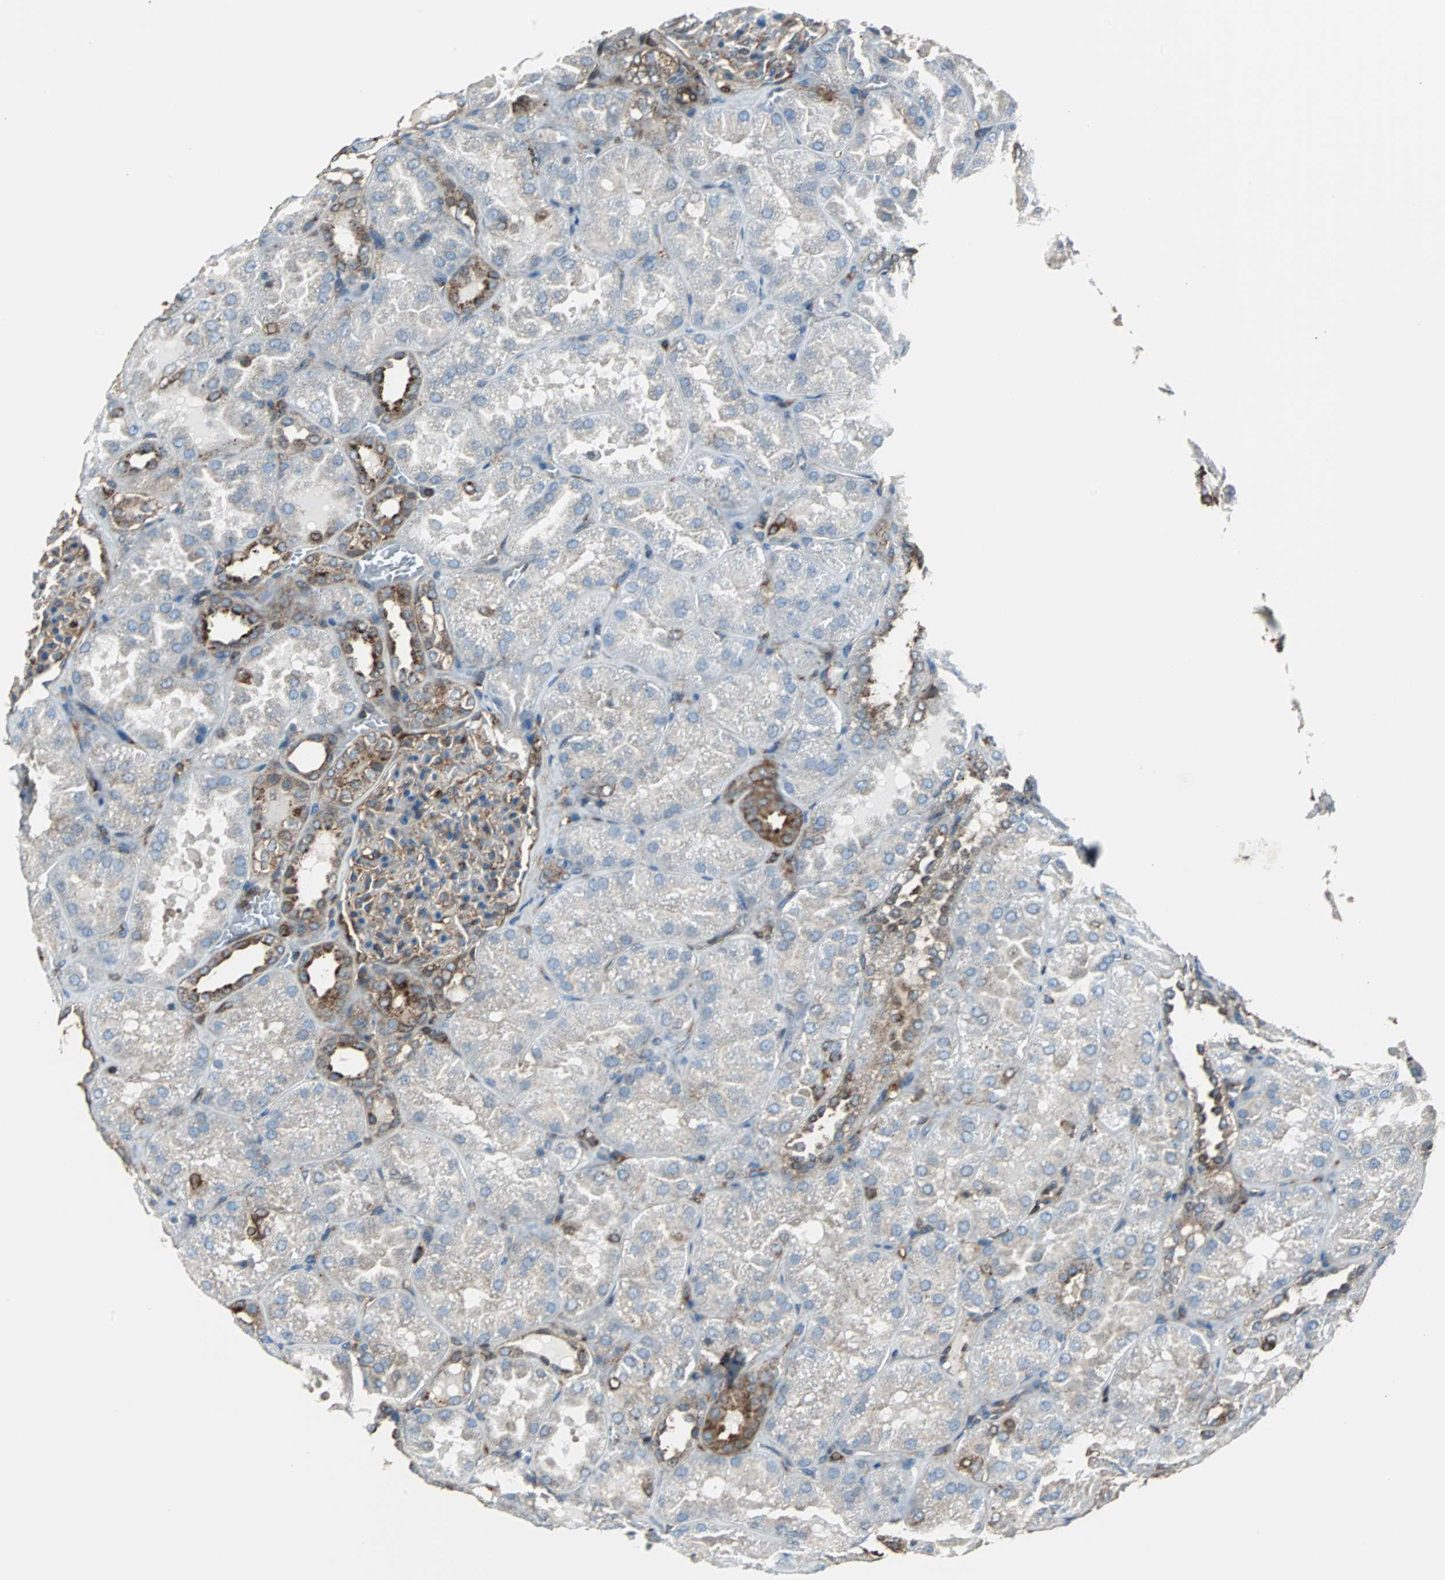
{"staining": {"intensity": "weak", "quantity": "<25%", "location": "cytoplasmic/membranous"}, "tissue": "kidney", "cell_type": "Cells in glomeruli", "image_type": "normal", "snomed": [{"axis": "morphology", "description": "Normal tissue, NOS"}, {"axis": "topography", "description": "Kidney"}], "caption": "DAB (3,3'-diaminobenzidine) immunohistochemical staining of unremarkable kidney shows no significant positivity in cells in glomeruli. The staining is performed using DAB (3,3'-diaminobenzidine) brown chromogen with nuclei counter-stained in using hematoxylin.", "gene": "RELA", "patient": {"sex": "male", "age": 28}}